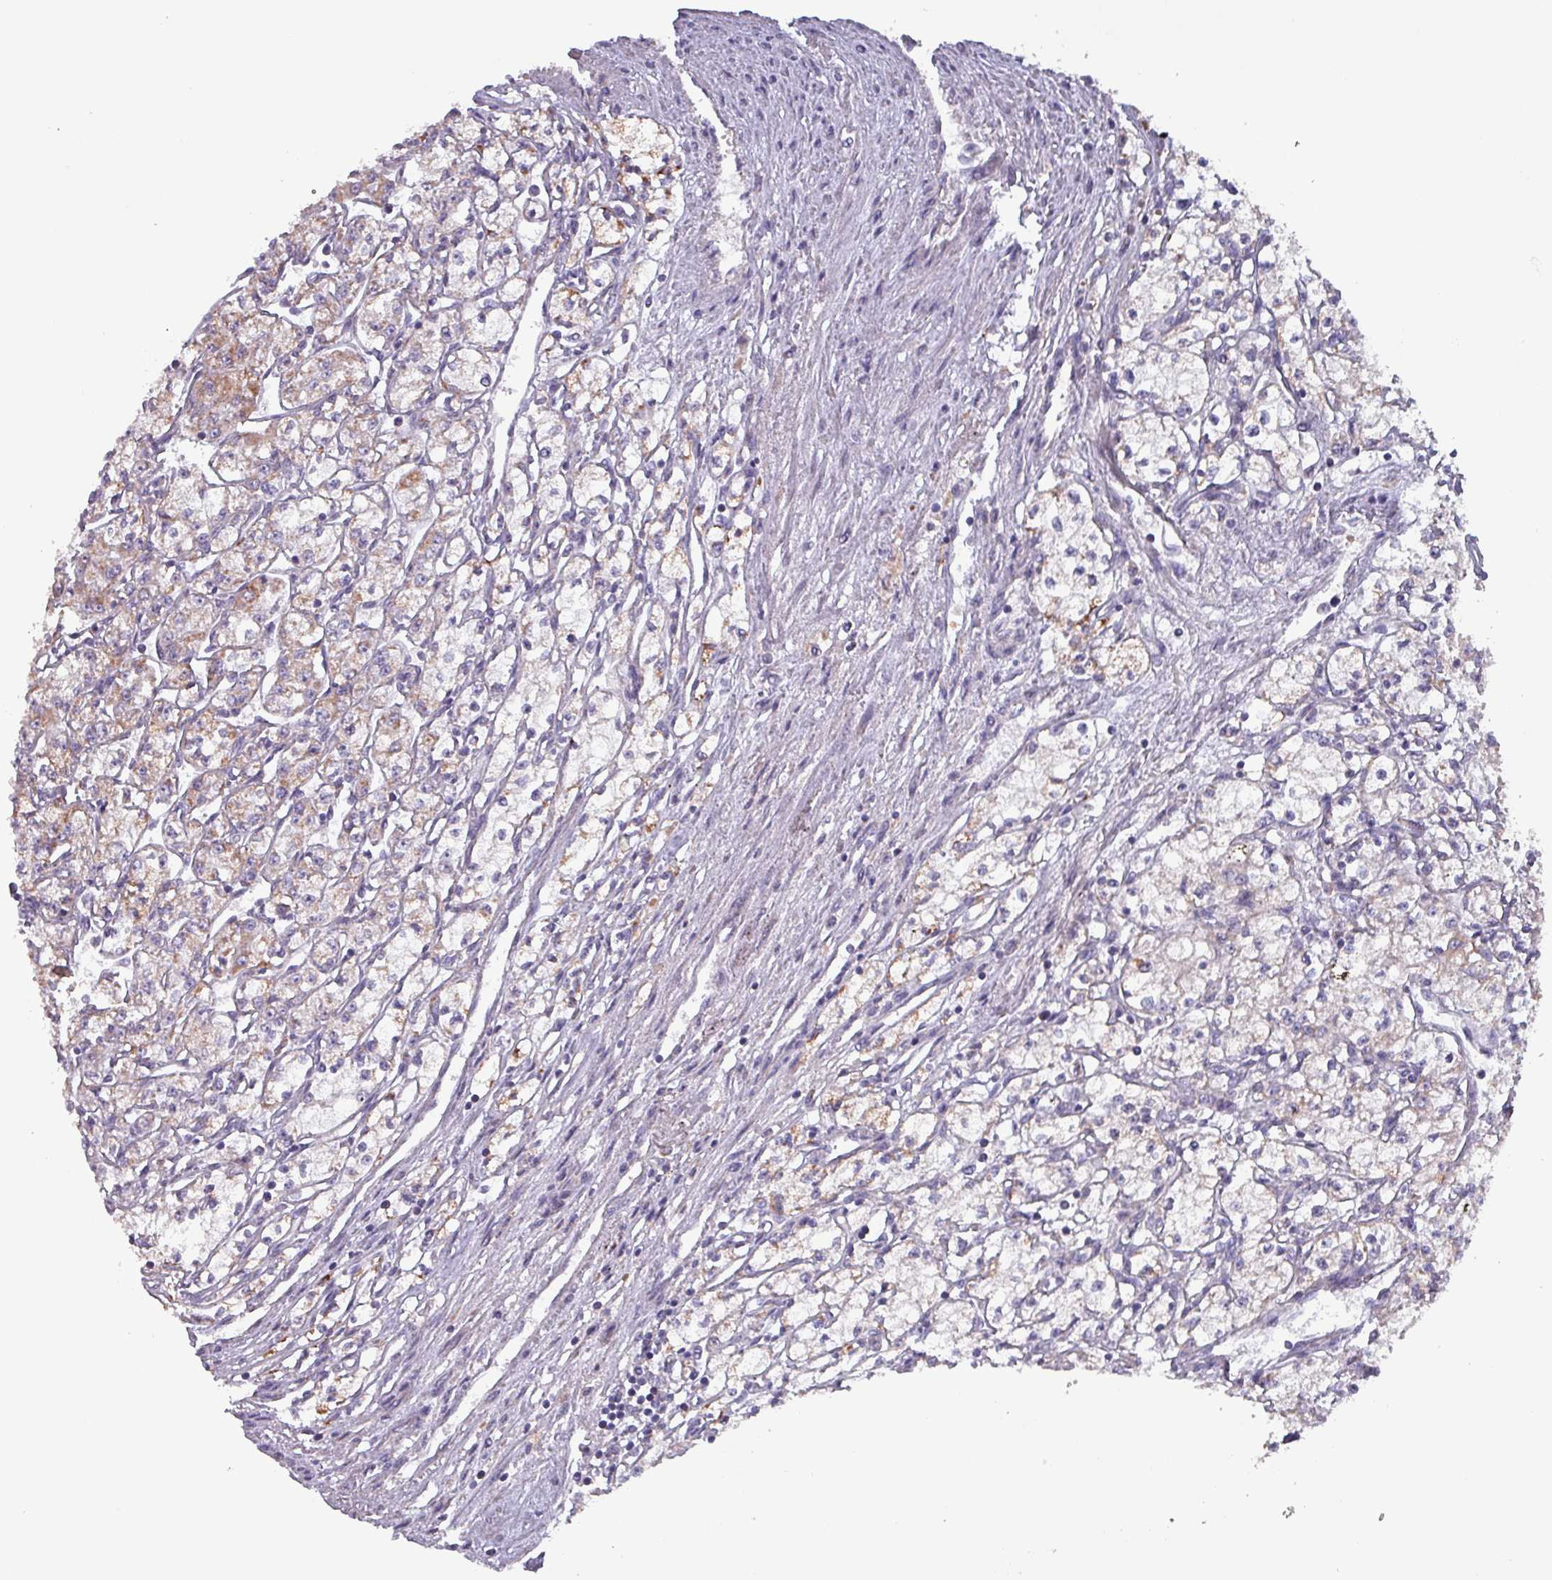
{"staining": {"intensity": "moderate", "quantity": "<25%", "location": "cytoplasmic/membranous"}, "tissue": "renal cancer", "cell_type": "Tumor cells", "image_type": "cancer", "snomed": [{"axis": "morphology", "description": "Adenocarcinoma, NOS"}, {"axis": "topography", "description": "Kidney"}], "caption": "Brown immunohistochemical staining in adenocarcinoma (renal) shows moderate cytoplasmic/membranous expression in about <25% of tumor cells.", "gene": "ZNF322", "patient": {"sex": "male", "age": 59}}